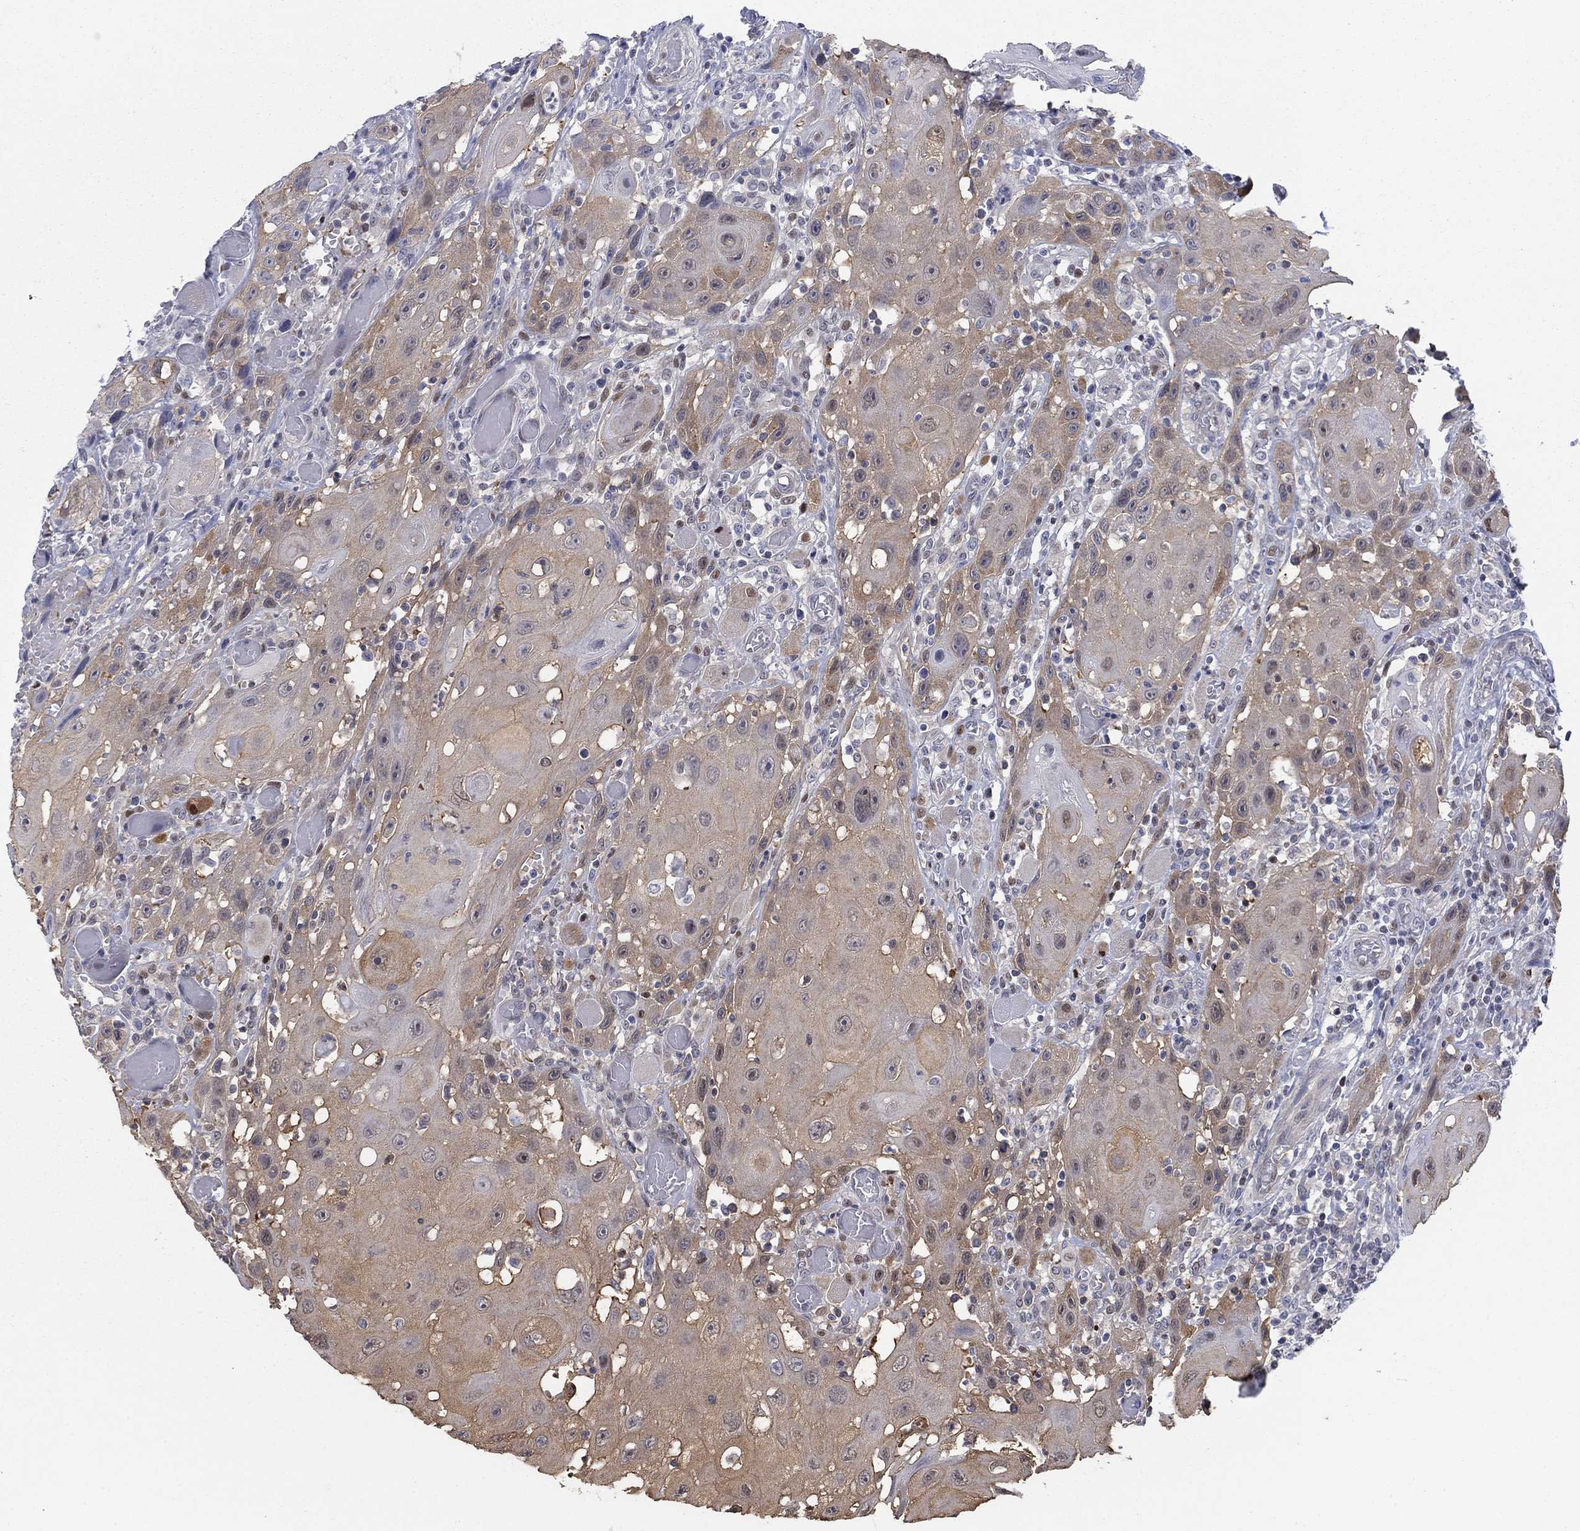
{"staining": {"intensity": "weak", "quantity": ">75%", "location": "cytoplasmic/membranous"}, "tissue": "head and neck cancer", "cell_type": "Tumor cells", "image_type": "cancer", "snomed": [{"axis": "morphology", "description": "Normal tissue, NOS"}, {"axis": "morphology", "description": "Squamous cell carcinoma, NOS"}, {"axis": "topography", "description": "Oral tissue"}, {"axis": "topography", "description": "Head-Neck"}], "caption": "Immunohistochemistry of human head and neck squamous cell carcinoma demonstrates low levels of weak cytoplasmic/membranous expression in about >75% of tumor cells. (IHC, brightfield microscopy, high magnification).", "gene": "MYO3A", "patient": {"sex": "male", "age": 71}}